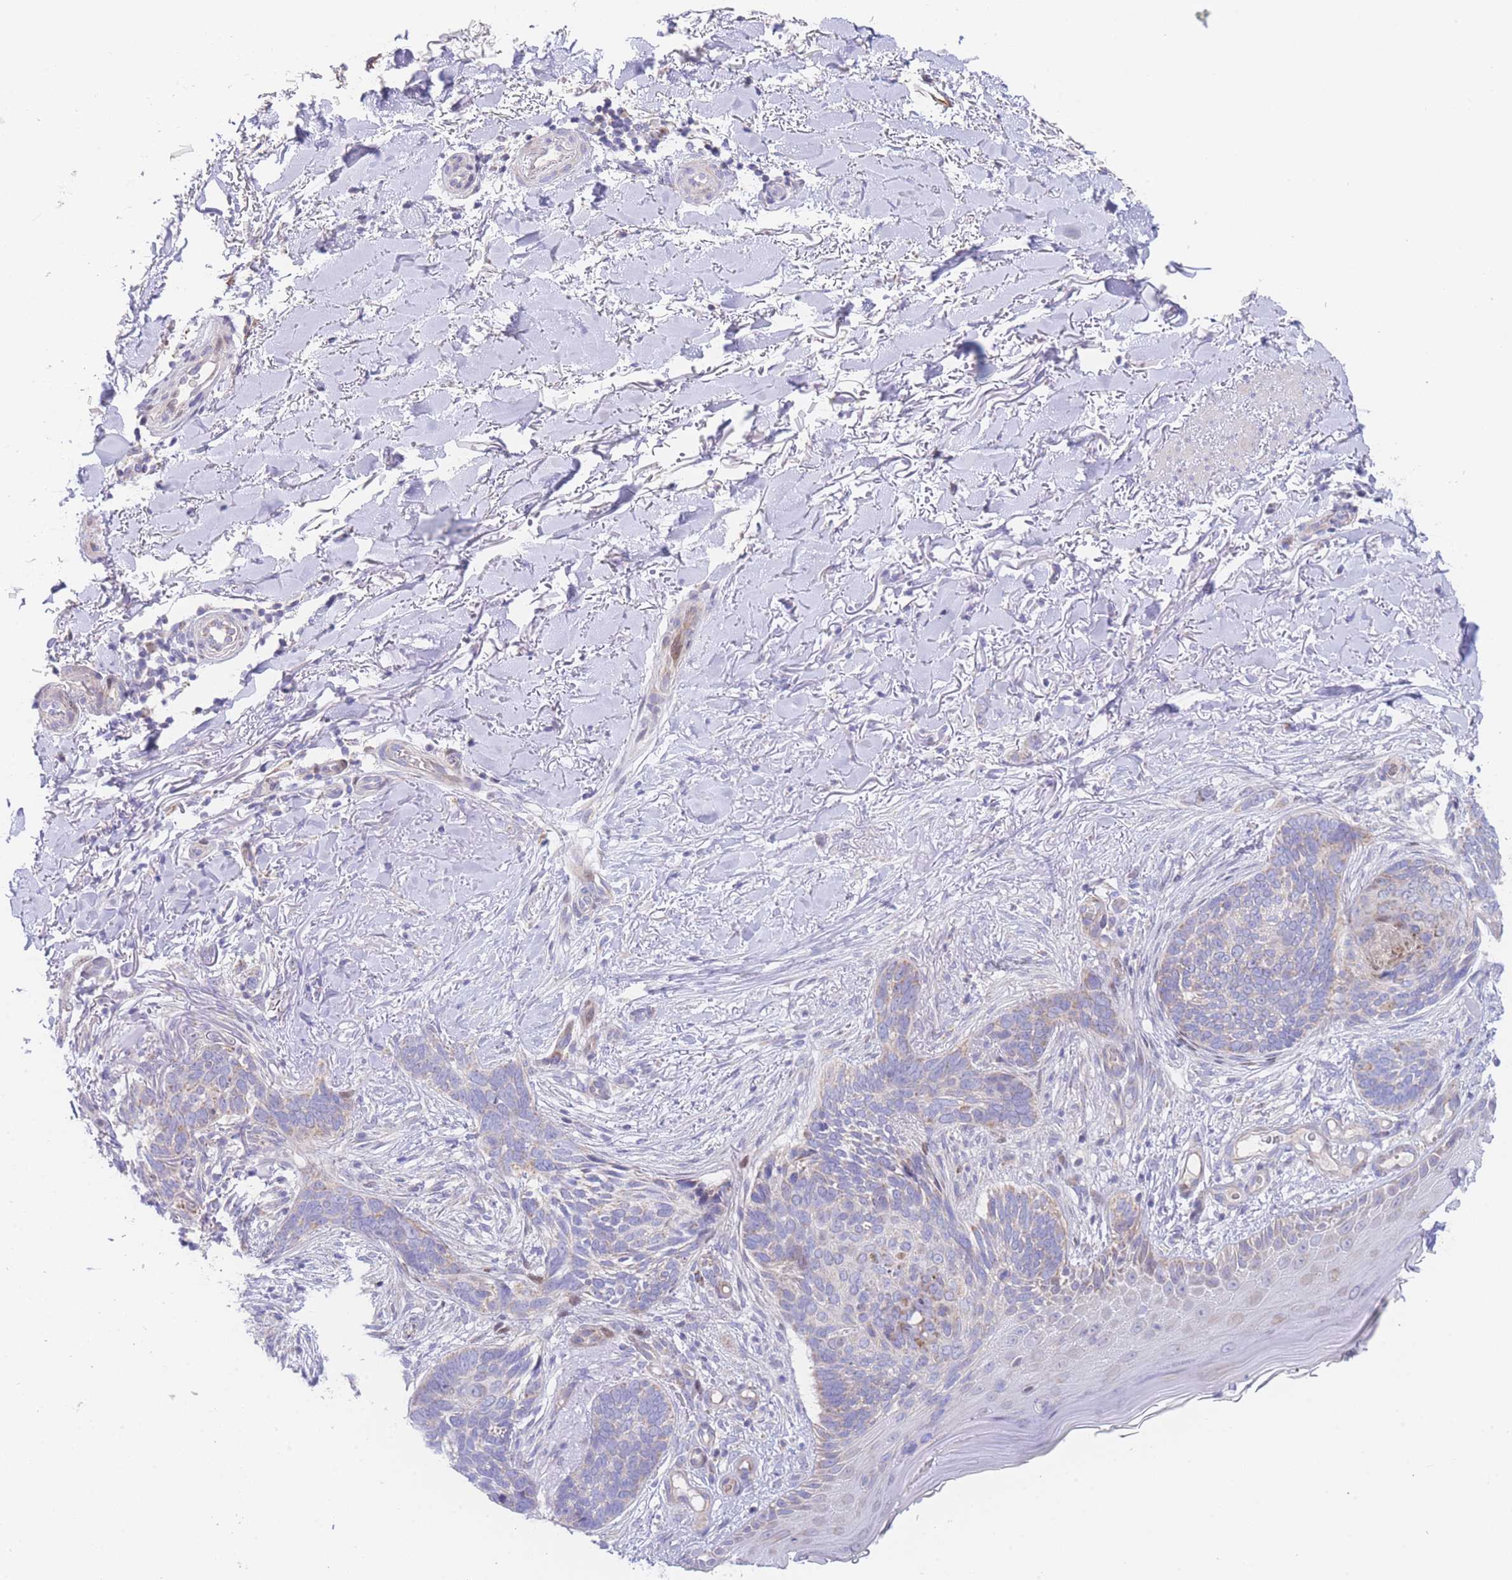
{"staining": {"intensity": "weak", "quantity": "<25%", "location": "cytoplasmic/membranous"}, "tissue": "skin cancer", "cell_type": "Tumor cells", "image_type": "cancer", "snomed": [{"axis": "morphology", "description": "Normal tissue, NOS"}, {"axis": "morphology", "description": "Basal cell carcinoma"}, {"axis": "topography", "description": "Skin"}], "caption": "The immunohistochemistry micrograph has no significant expression in tumor cells of basal cell carcinoma (skin) tissue. The staining is performed using DAB brown chromogen with nuclei counter-stained in using hematoxylin.", "gene": "GPAM", "patient": {"sex": "female", "age": 67}}